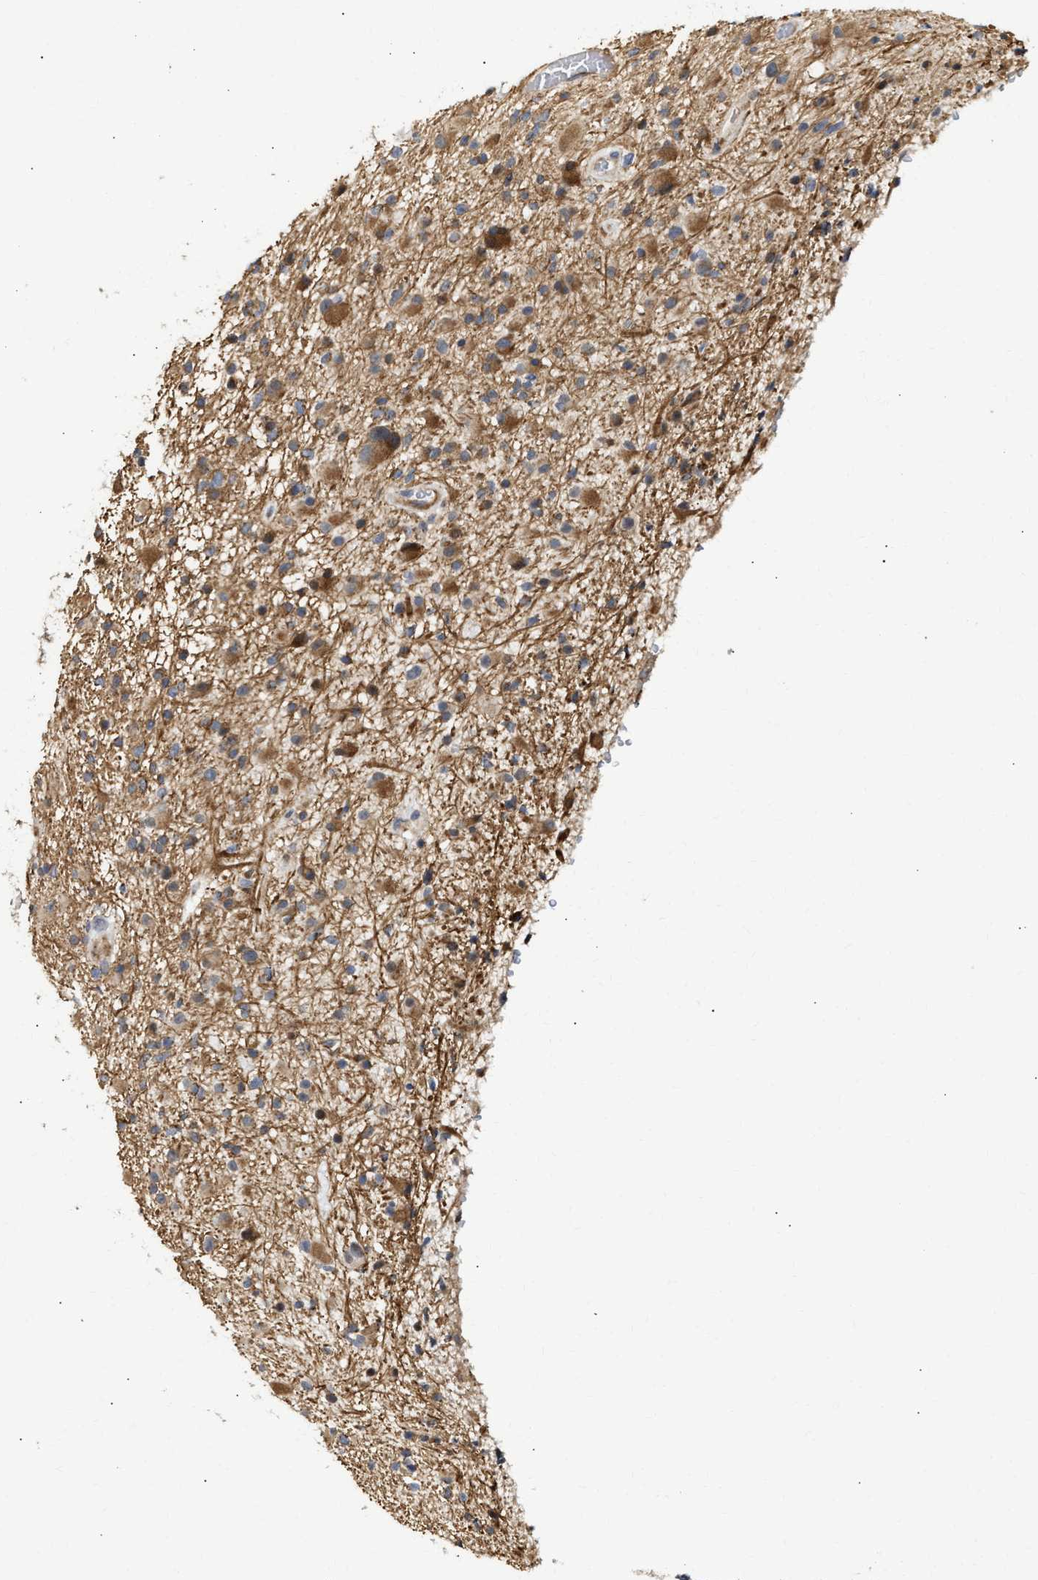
{"staining": {"intensity": "moderate", "quantity": ">75%", "location": "cytoplasmic/membranous"}, "tissue": "glioma", "cell_type": "Tumor cells", "image_type": "cancer", "snomed": [{"axis": "morphology", "description": "Glioma, malignant, High grade"}, {"axis": "topography", "description": "Brain"}], "caption": "High-magnification brightfield microscopy of glioma stained with DAB (brown) and counterstained with hematoxylin (blue). tumor cells exhibit moderate cytoplasmic/membranous positivity is identified in about>75% of cells.", "gene": "DEPTOR", "patient": {"sex": "male", "age": 33}}